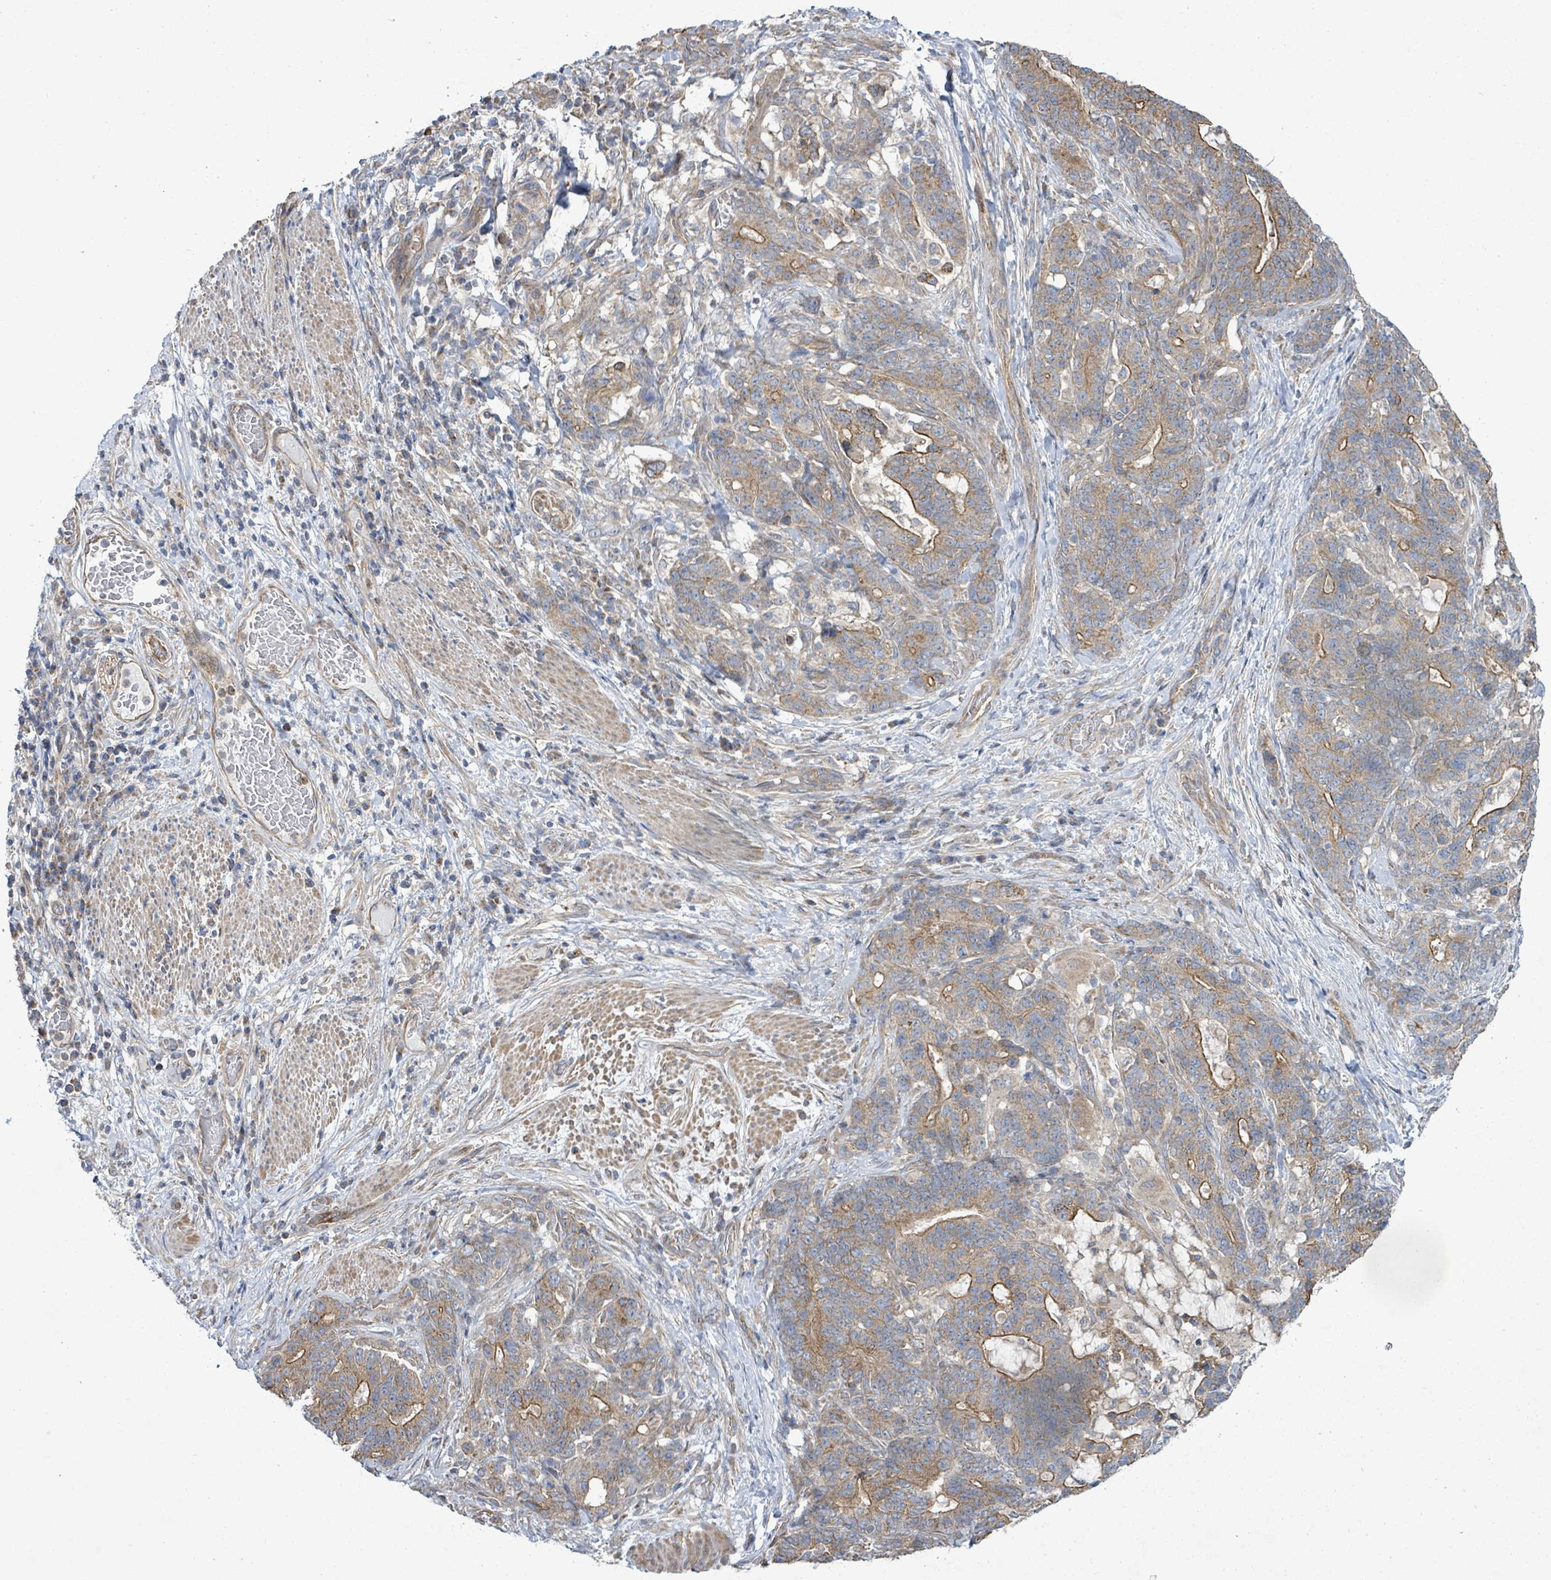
{"staining": {"intensity": "moderate", "quantity": ">75%", "location": "cytoplasmic/membranous"}, "tissue": "stomach cancer", "cell_type": "Tumor cells", "image_type": "cancer", "snomed": [{"axis": "morphology", "description": "Normal tissue, NOS"}, {"axis": "morphology", "description": "Adenocarcinoma, NOS"}, {"axis": "topography", "description": "Stomach"}], "caption": "The immunohistochemical stain highlights moderate cytoplasmic/membranous staining in tumor cells of stomach cancer (adenocarcinoma) tissue.", "gene": "KBTBD11", "patient": {"sex": "female", "age": 64}}